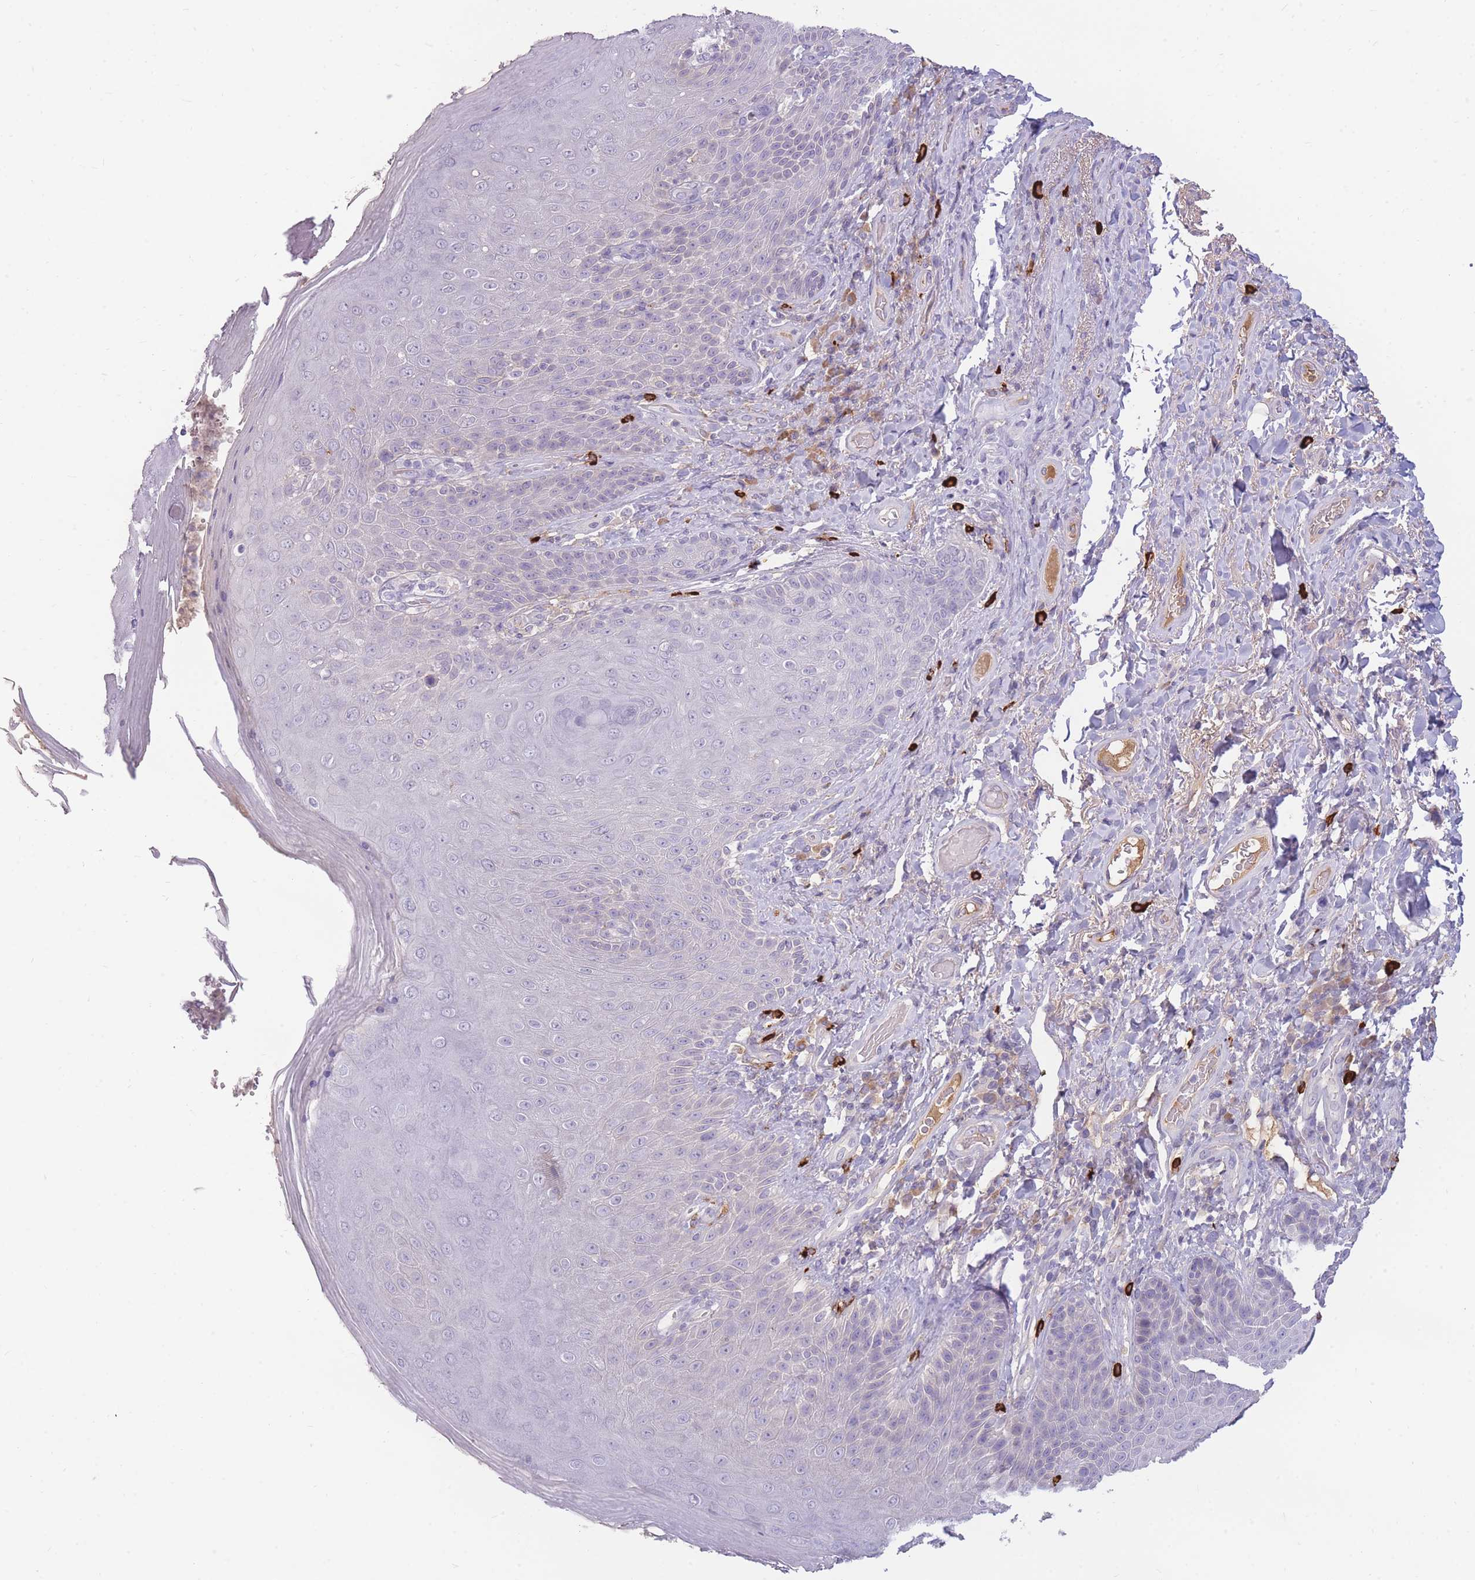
{"staining": {"intensity": "negative", "quantity": "none", "location": "none"}, "tissue": "skin", "cell_type": "Epidermal cells", "image_type": "normal", "snomed": [{"axis": "morphology", "description": "Normal tissue, NOS"}, {"axis": "topography", "description": "Anal"}], "caption": "DAB immunohistochemical staining of unremarkable human skin reveals no significant staining in epidermal cells. (Immunohistochemistry, brightfield microscopy, high magnification).", "gene": "TPSD1", "patient": {"sex": "female", "age": 89}}